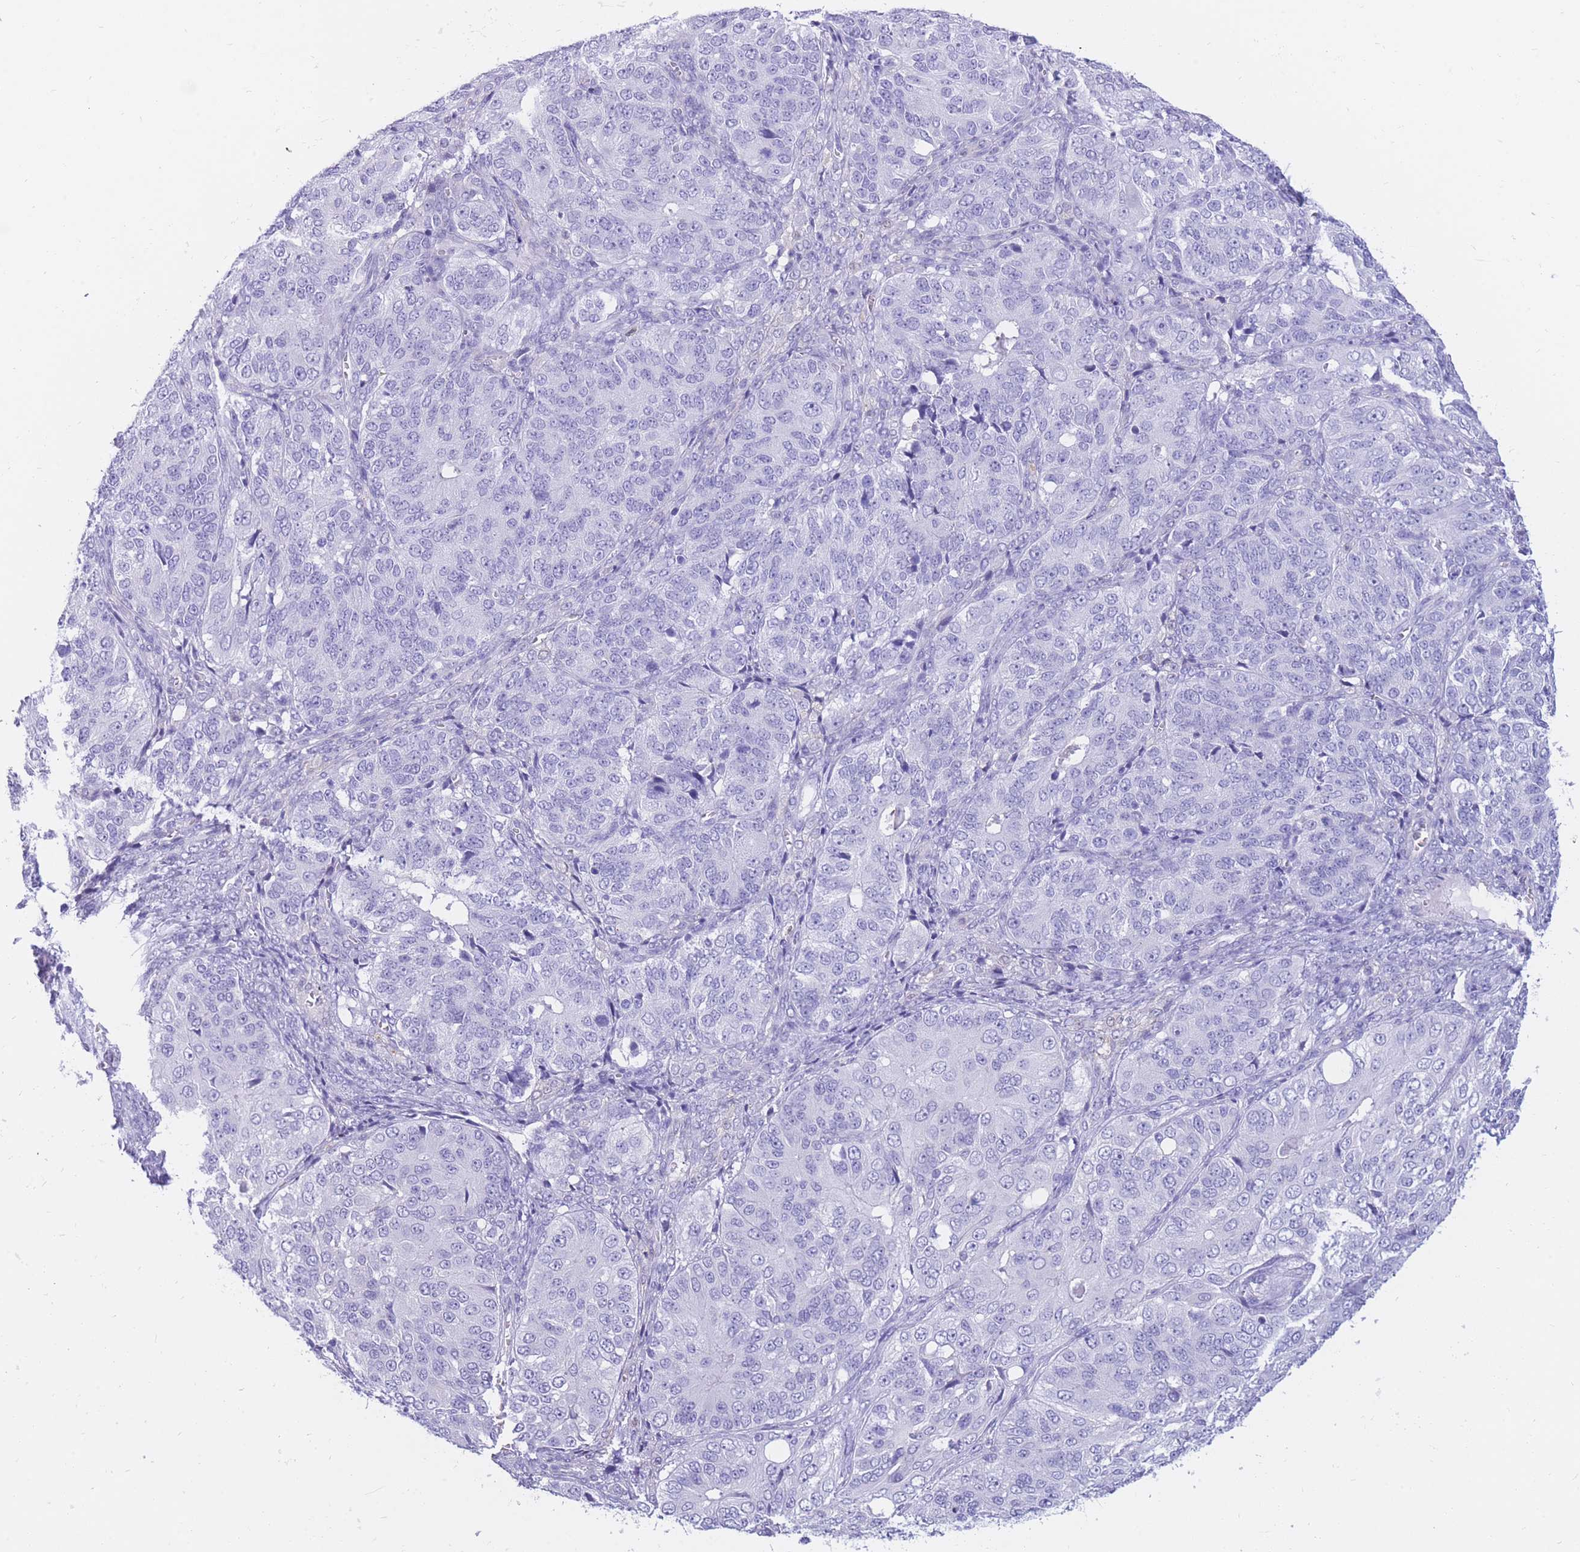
{"staining": {"intensity": "negative", "quantity": "none", "location": "none"}, "tissue": "ovarian cancer", "cell_type": "Tumor cells", "image_type": "cancer", "snomed": [{"axis": "morphology", "description": "Carcinoma, endometroid"}, {"axis": "topography", "description": "Ovary"}], "caption": "Immunohistochemistry (IHC) of ovarian endometroid carcinoma shows no positivity in tumor cells.", "gene": "SULT1A1", "patient": {"sex": "female", "age": 51}}